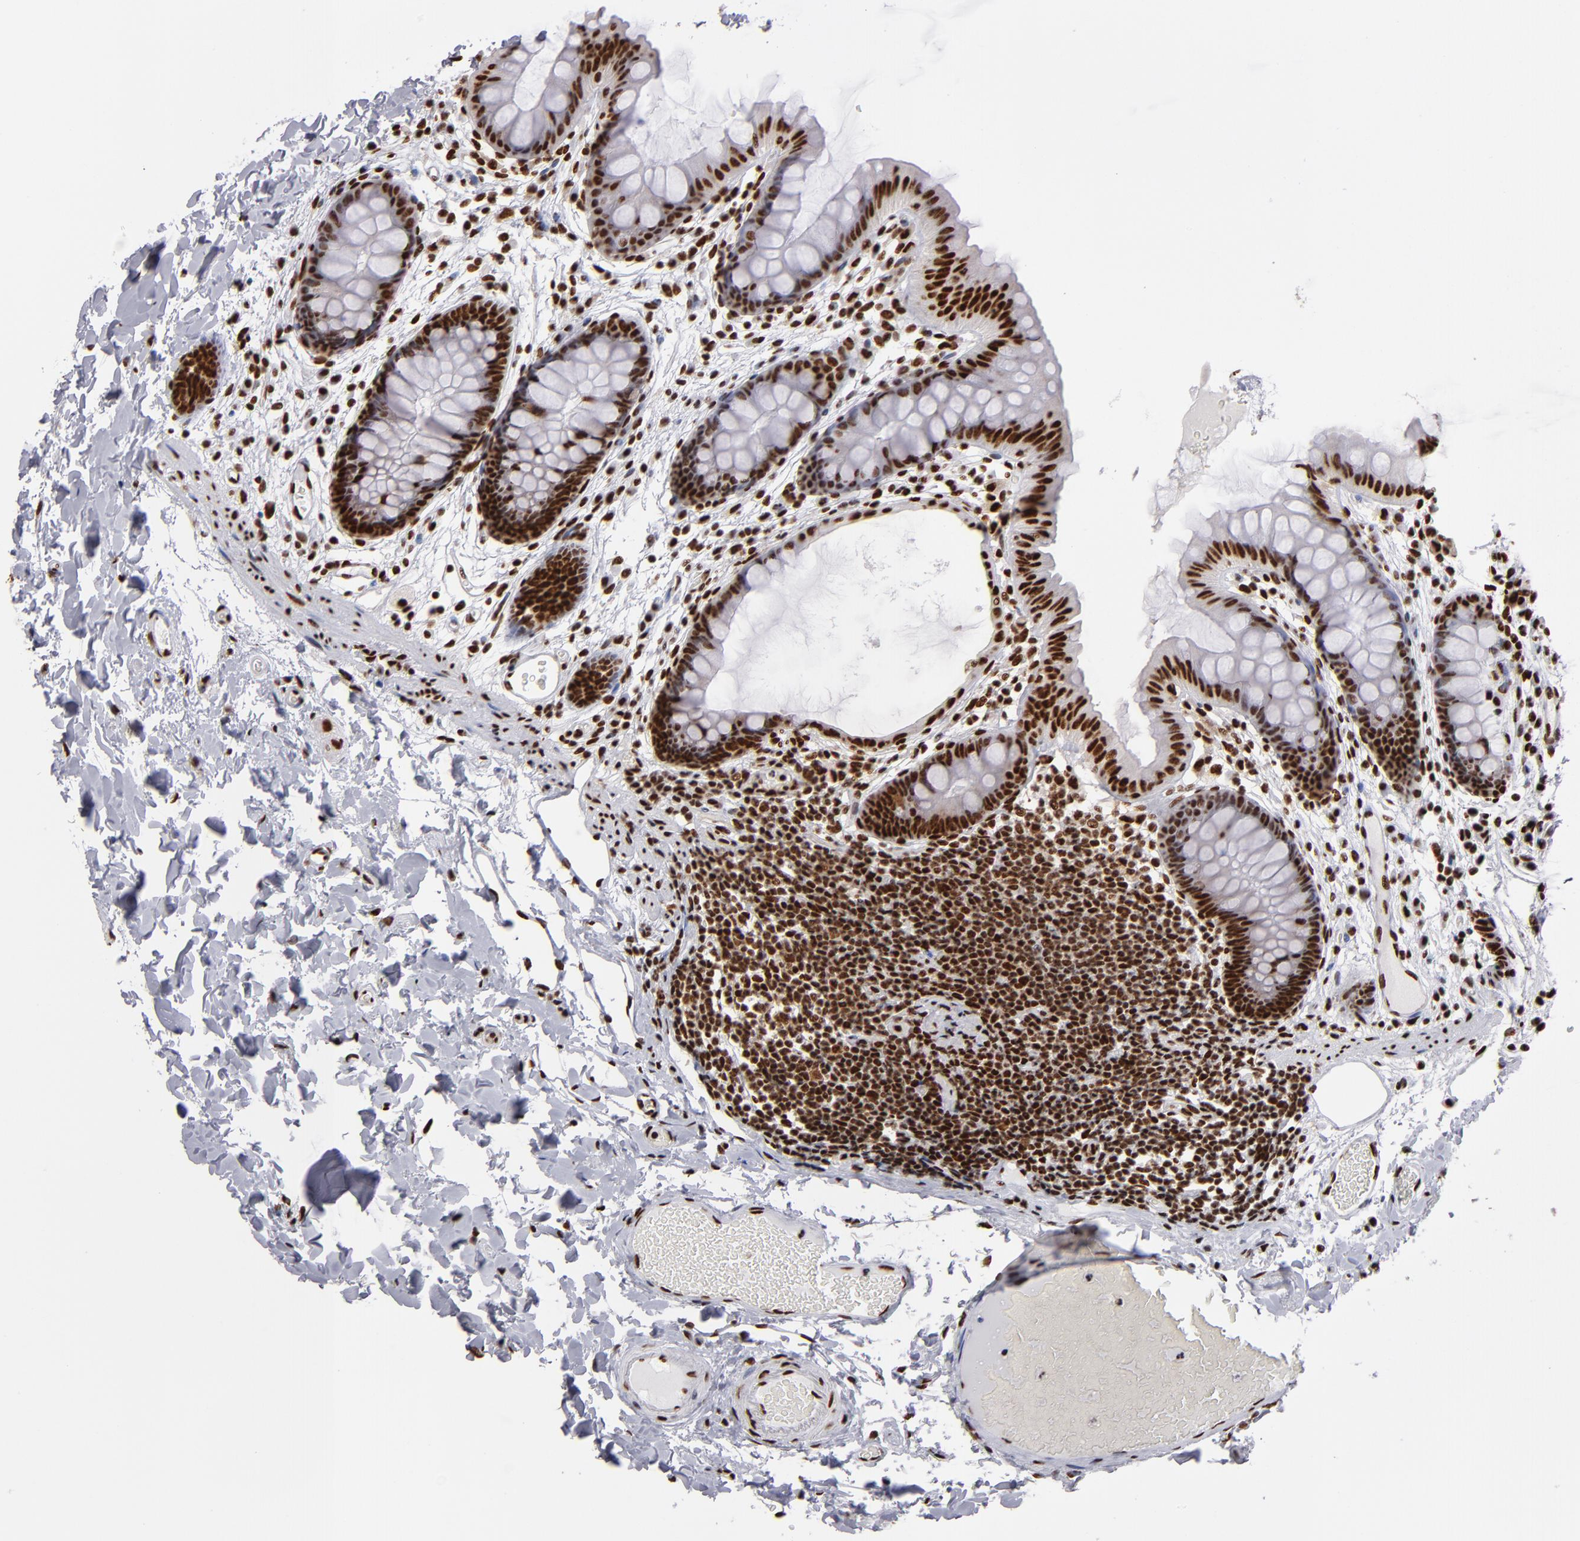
{"staining": {"intensity": "strong", "quantity": ">75%", "location": "nuclear"}, "tissue": "colon", "cell_type": "Endothelial cells", "image_type": "normal", "snomed": [{"axis": "morphology", "description": "Normal tissue, NOS"}, {"axis": "topography", "description": "Smooth muscle"}, {"axis": "topography", "description": "Colon"}], "caption": "A high-resolution photomicrograph shows immunohistochemistry staining of normal colon, which displays strong nuclear positivity in about >75% of endothelial cells.", "gene": "MRE11", "patient": {"sex": "male", "age": 67}}